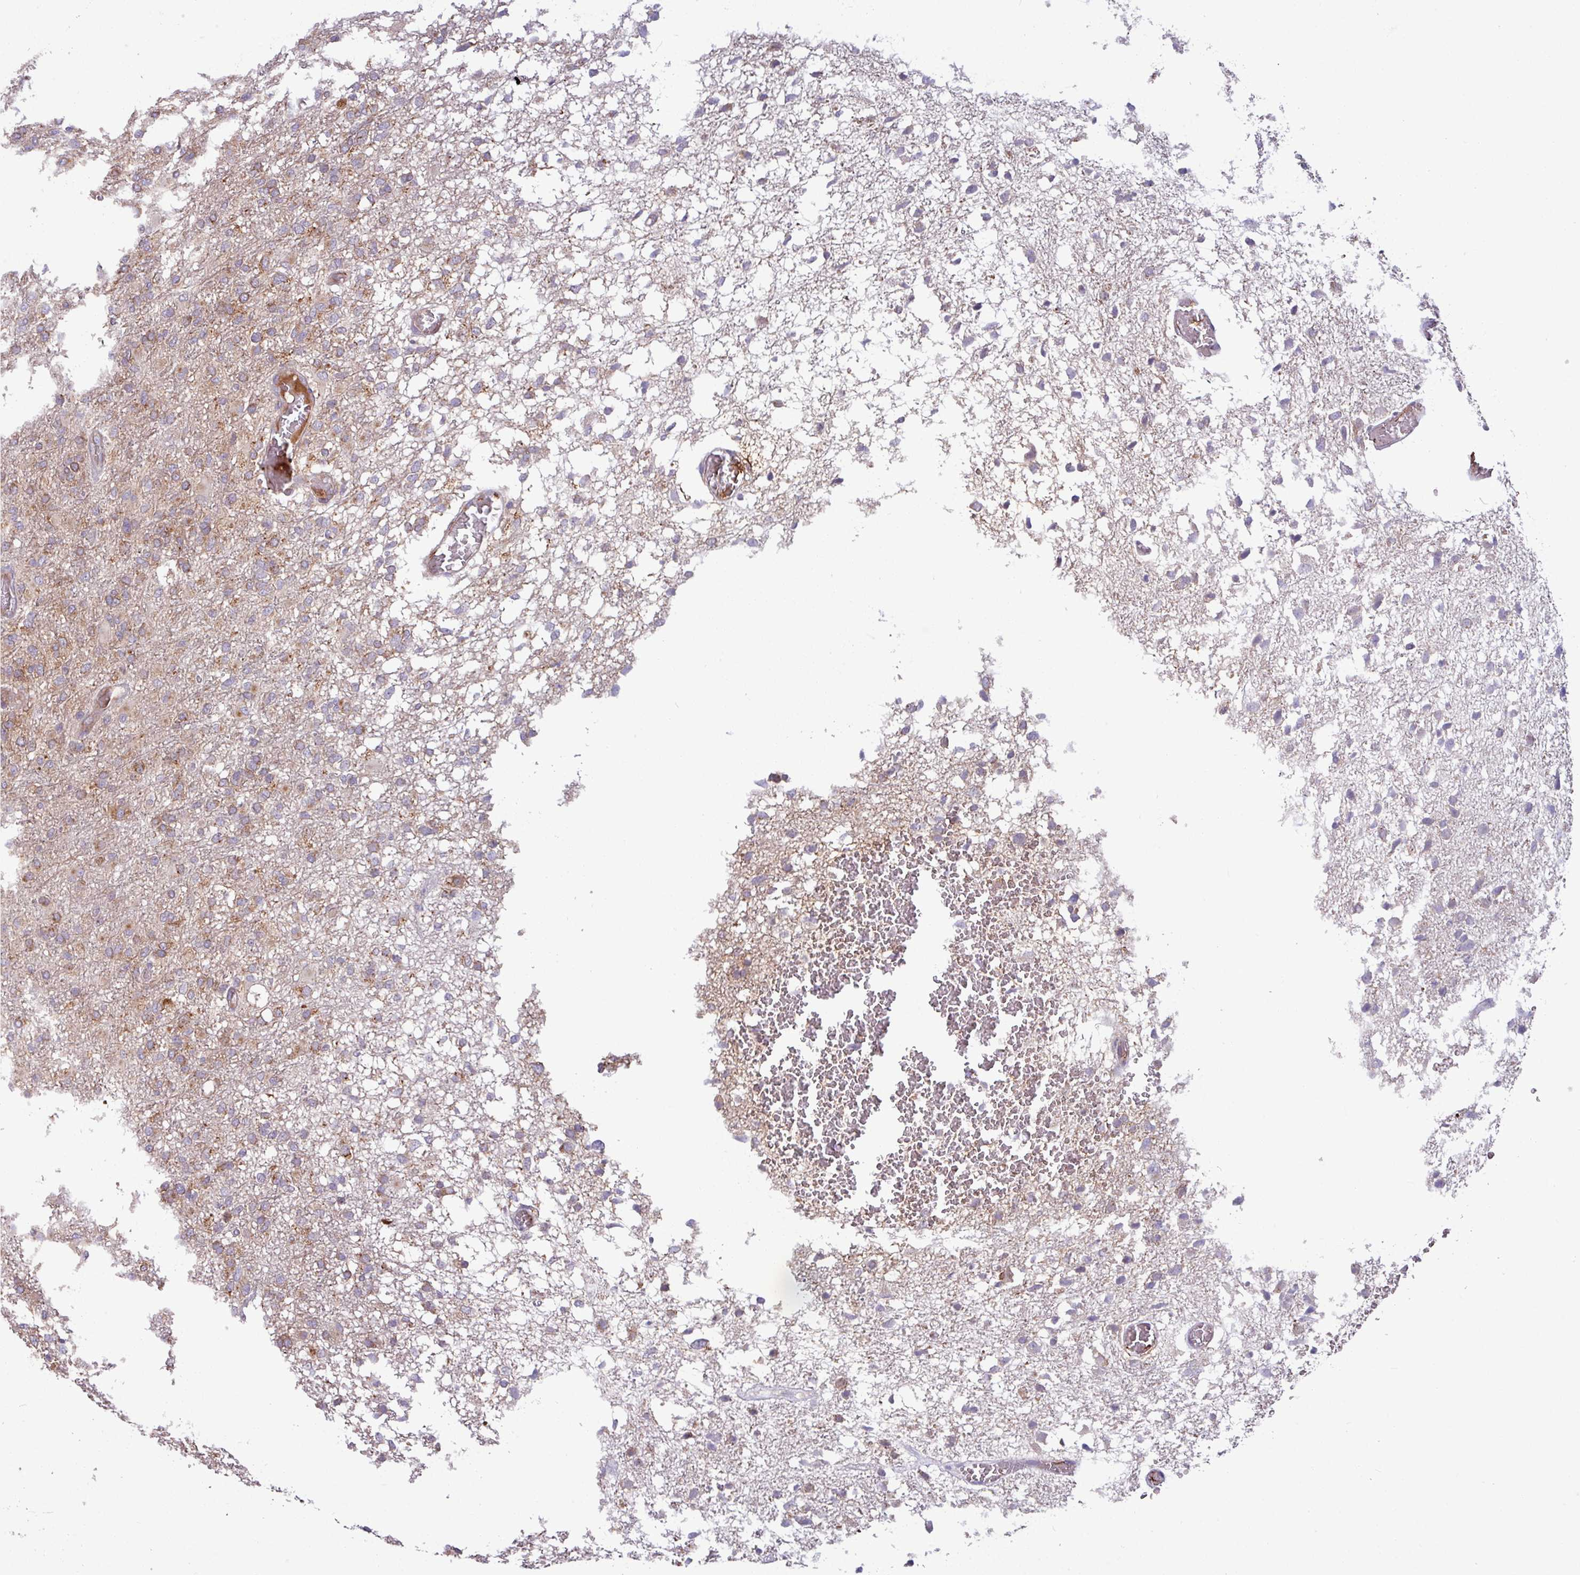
{"staining": {"intensity": "weak", "quantity": "25%-75%", "location": "cytoplasmic/membranous"}, "tissue": "glioma", "cell_type": "Tumor cells", "image_type": "cancer", "snomed": [{"axis": "morphology", "description": "Glioma, malignant, High grade"}, {"axis": "topography", "description": "Brain"}], "caption": "About 25%-75% of tumor cells in human glioma demonstrate weak cytoplasmic/membranous protein staining as visualized by brown immunohistochemical staining.", "gene": "LSM12", "patient": {"sex": "female", "age": 74}}